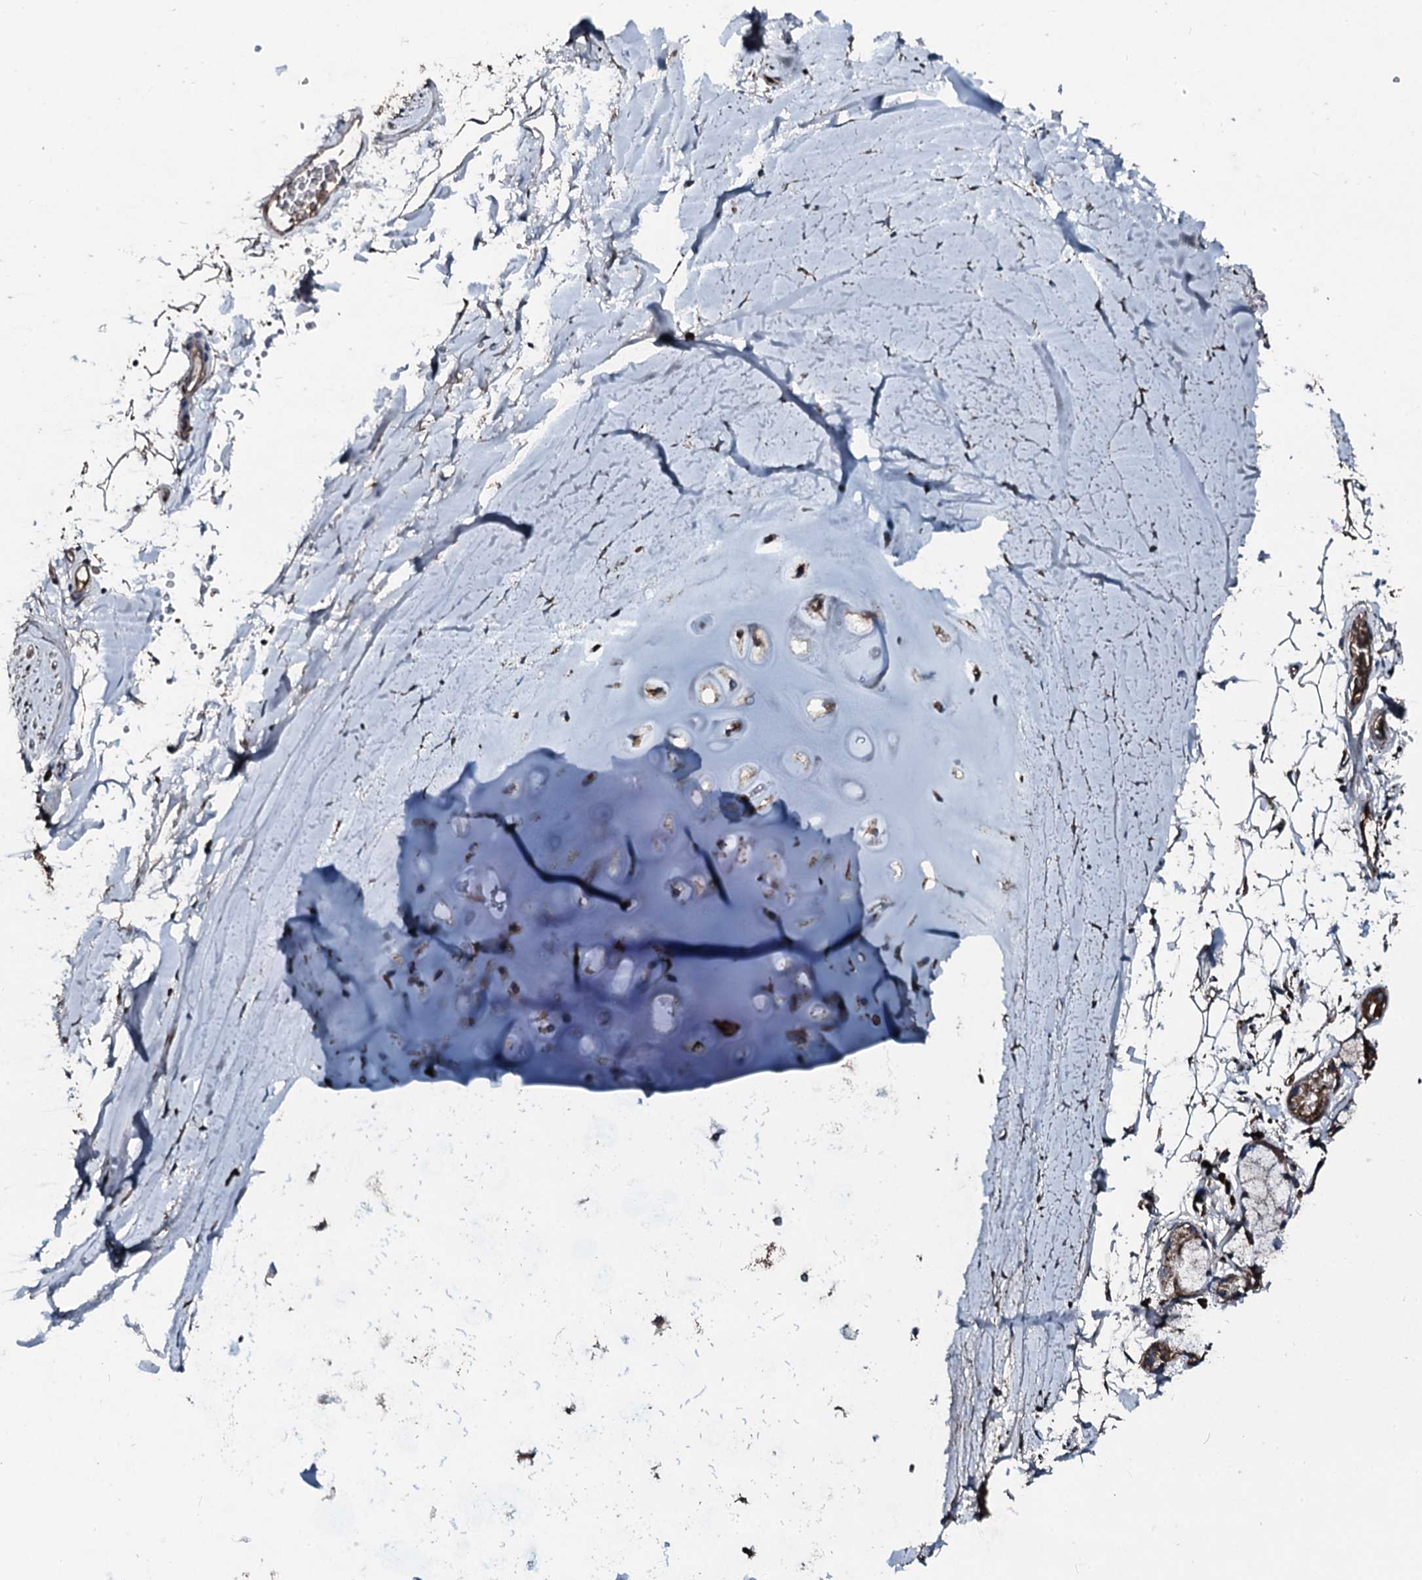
{"staining": {"intensity": "moderate", "quantity": "<25%", "location": "cytoplasmic/membranous"}, "tissue": "adipose tissue", "cell_type": "Adipocytes", "image_type": "normal", "snomed": [{"axis": "morphology", "description": "Normal tissue, NOS"}, {"axis": "topography", "description": "Lymph node"}, {"axis": "topography", "description": "Bronchus"}], "caption": "Immunohistochemical staining of unremarkable human adipose tissue shows moderate cytoplasmic/membranous protein positivity in about <25% of adipocytes. The protein is shown in brown color, while the nuclei are stained blue.", "gene": "ACSS3", "patient": {"sex": "male", "age": 63}}